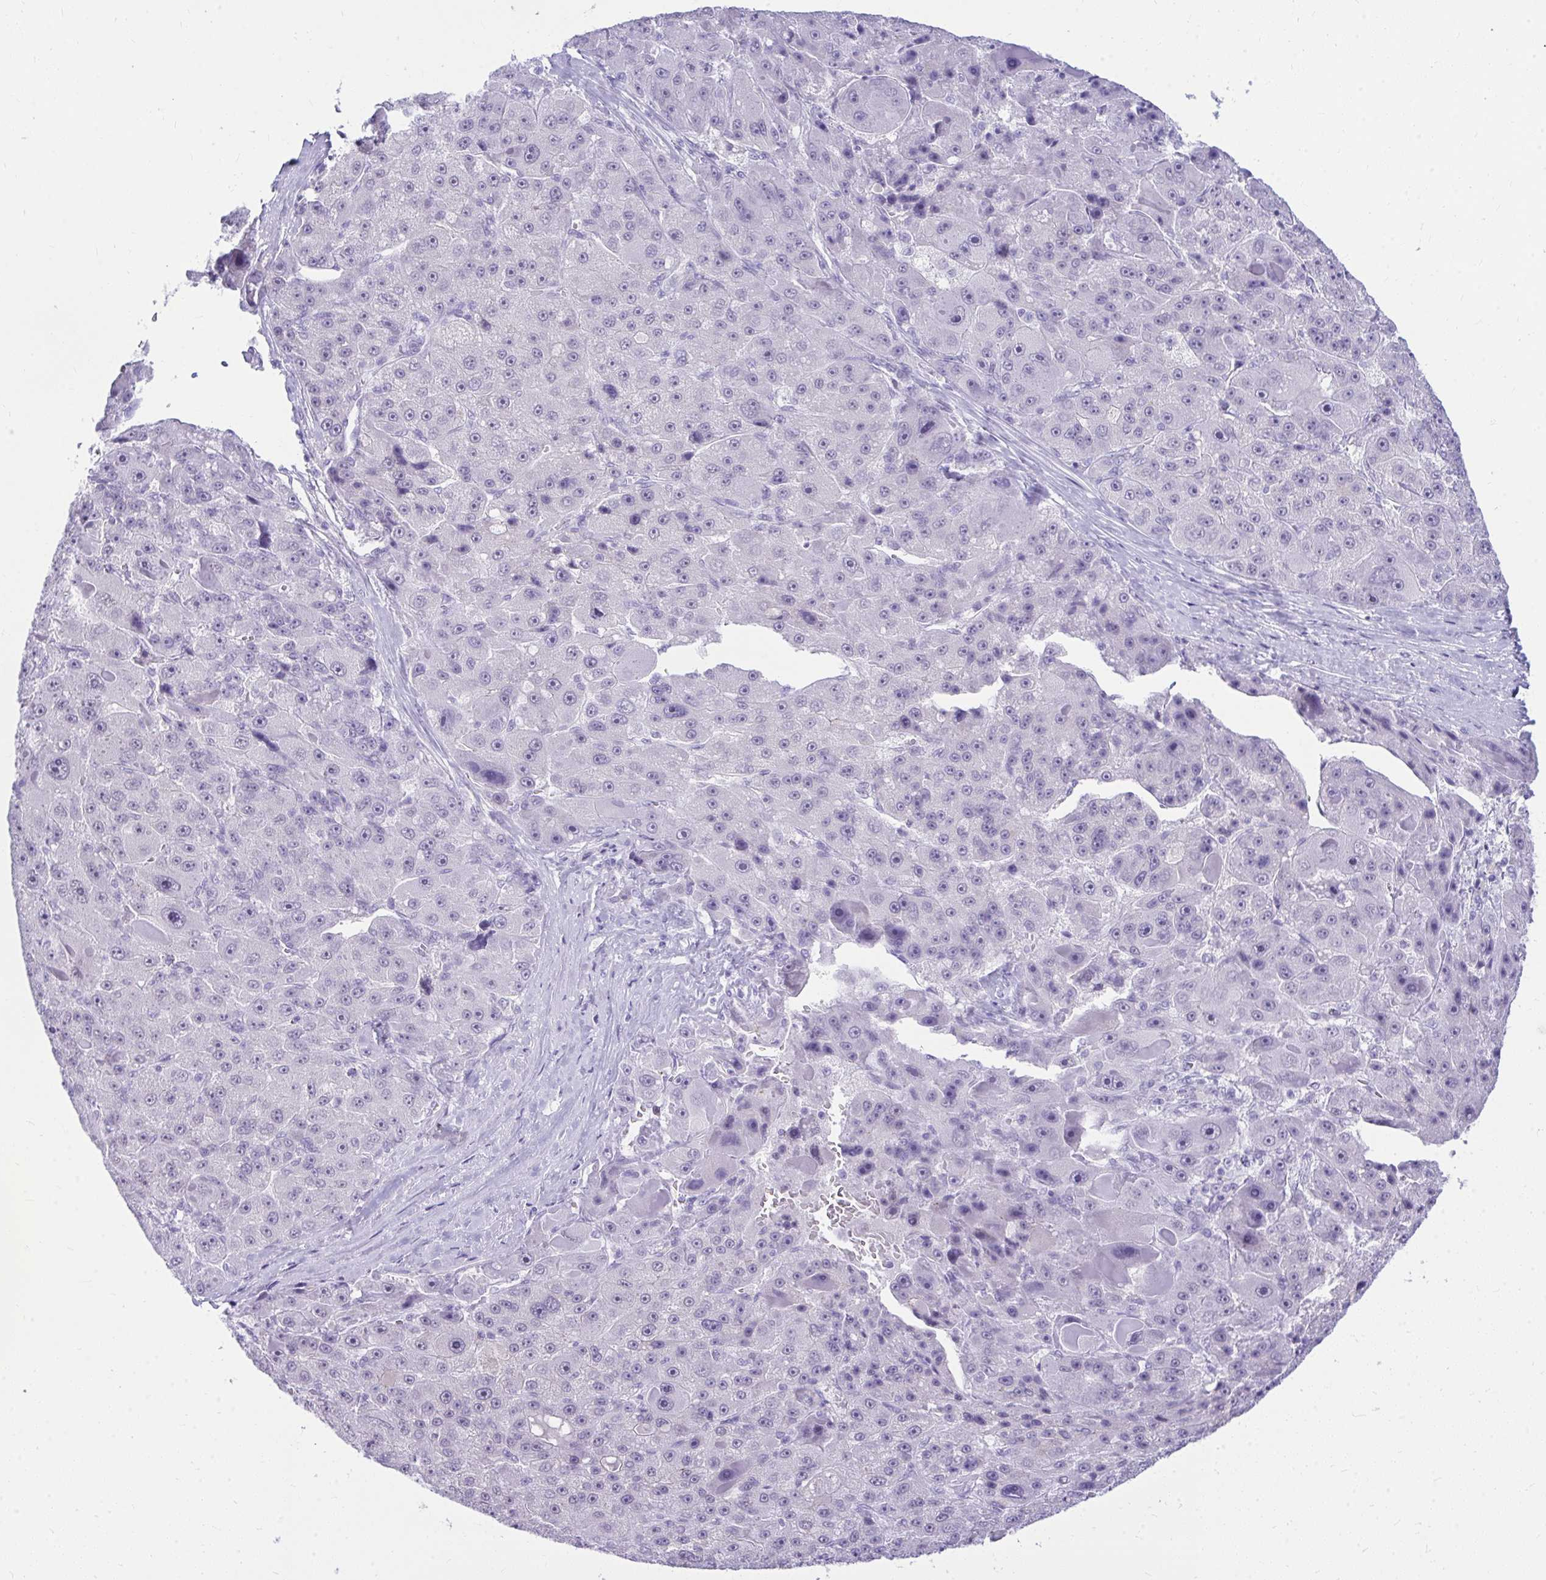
{"staining": {"intensity": "negative", "quantity": "none", "location": "none"}, "tissue": "liver cancer", "cell_type": "Tumor cells", "image_type": "cancer", "snomed": [{"axis": "morphology", "description": "Carcinoma, Hepatocellular, NOS"}, {"axis": "topography", "description": "Liver"}], "caption": "Protein analysis of hepatocellular carcinoma (liver) shows no significant positivity in tumor cells.", "gene": "OR5F1", "patient": {"sex": "male", "age": 76}}